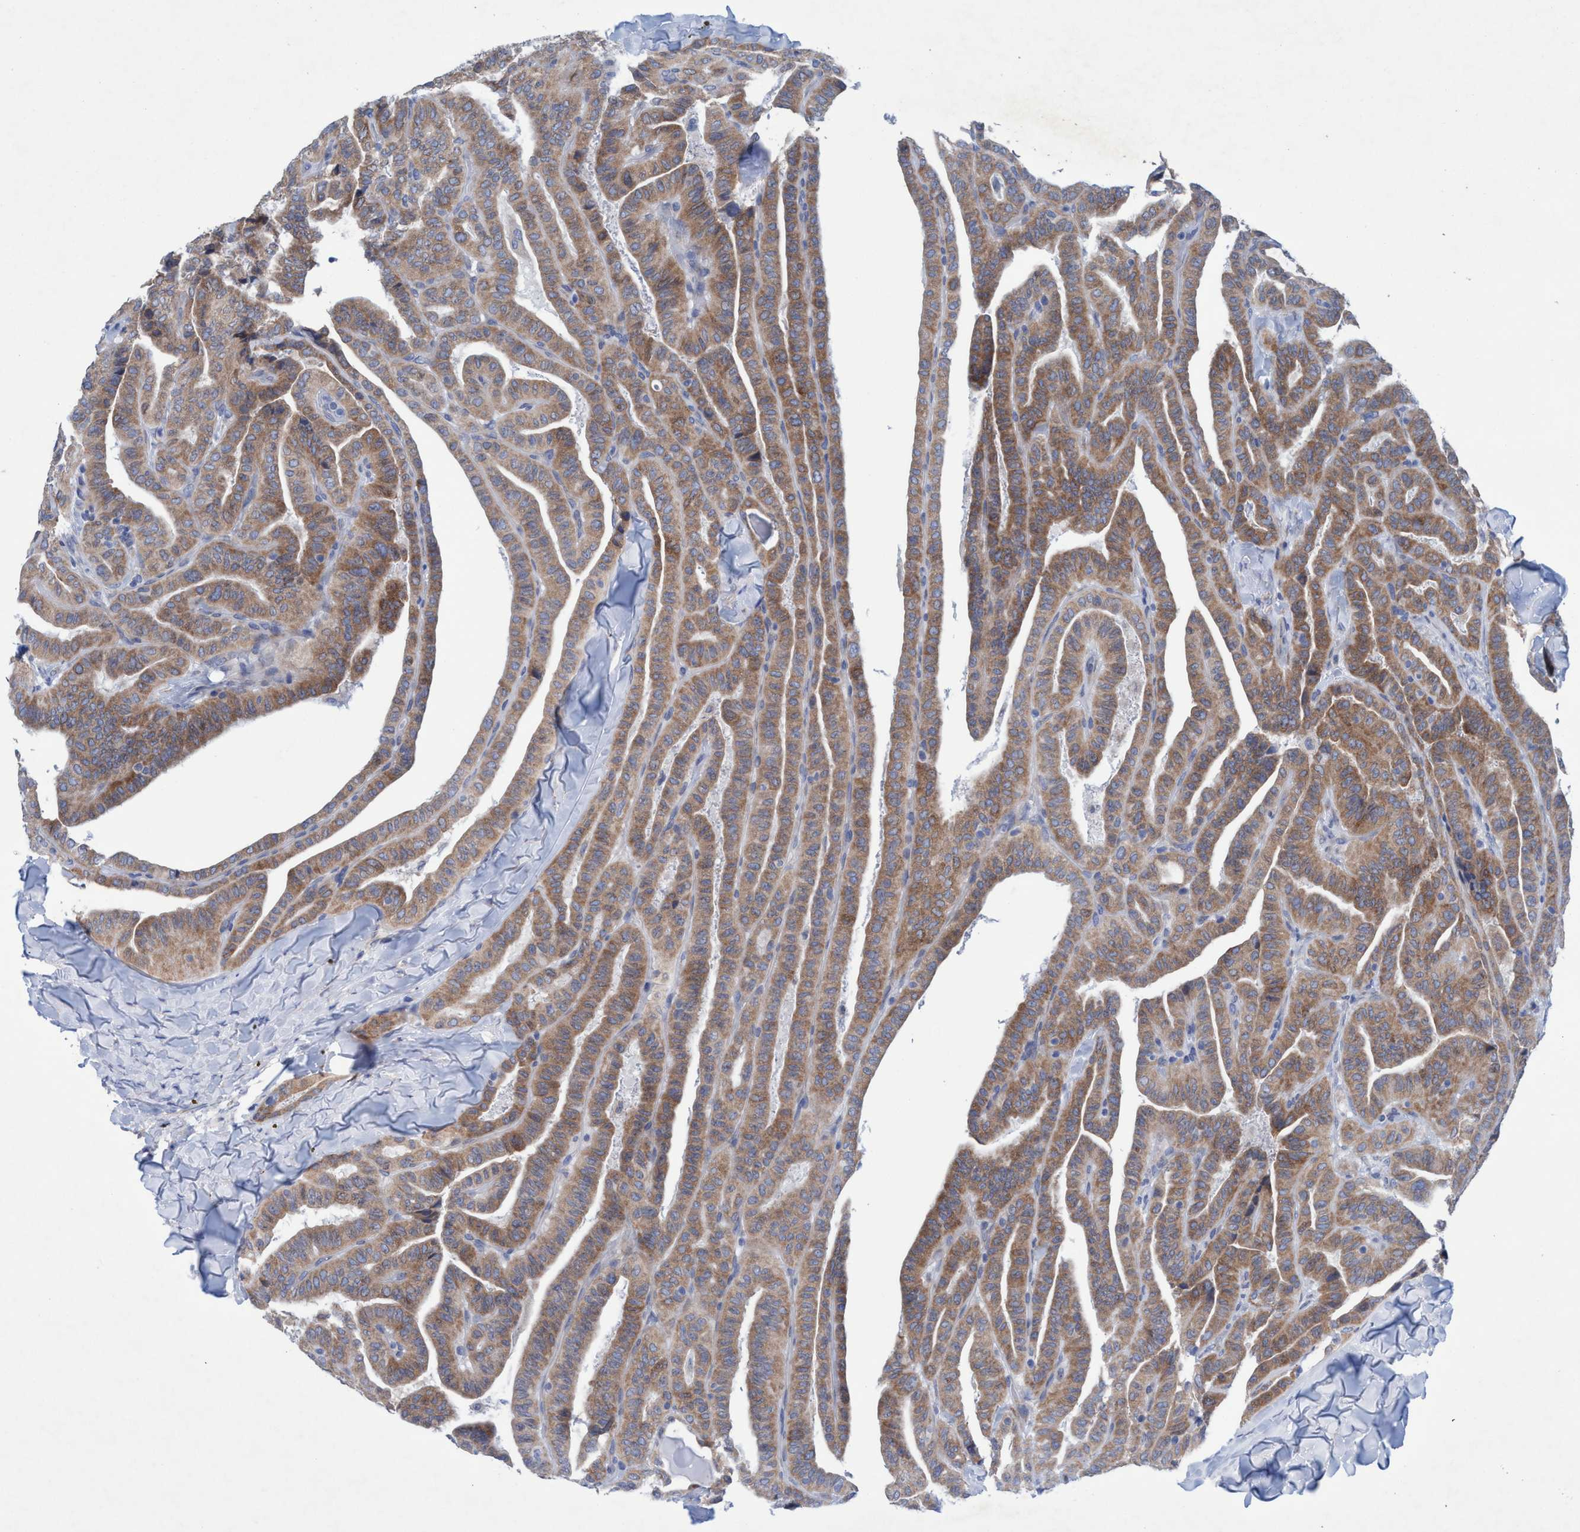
{"staining": {"intensity": "moderate", "quantity": ">75%", "location": "cytoplasmic/membranous"}, "tissue": "thyroid cancer", "cell_type": "Tumor cells", "image_type": "cancer", "snomed": [{"axis": "morphology", "description": "Papillary adenocarcinoma, NOS"}, {"axis": "topography", "description": "Thyroid gland"}], "caption": "A high-resolution micrograph shows immunohistochemistry (IHC) staining of thyroid cancer, which reveals moderate cytoplasmic/membranous expression in approximately >75% of tumor cells.", "gene": "RSAD1", "patient": {"sex": "male", "age": 77}}